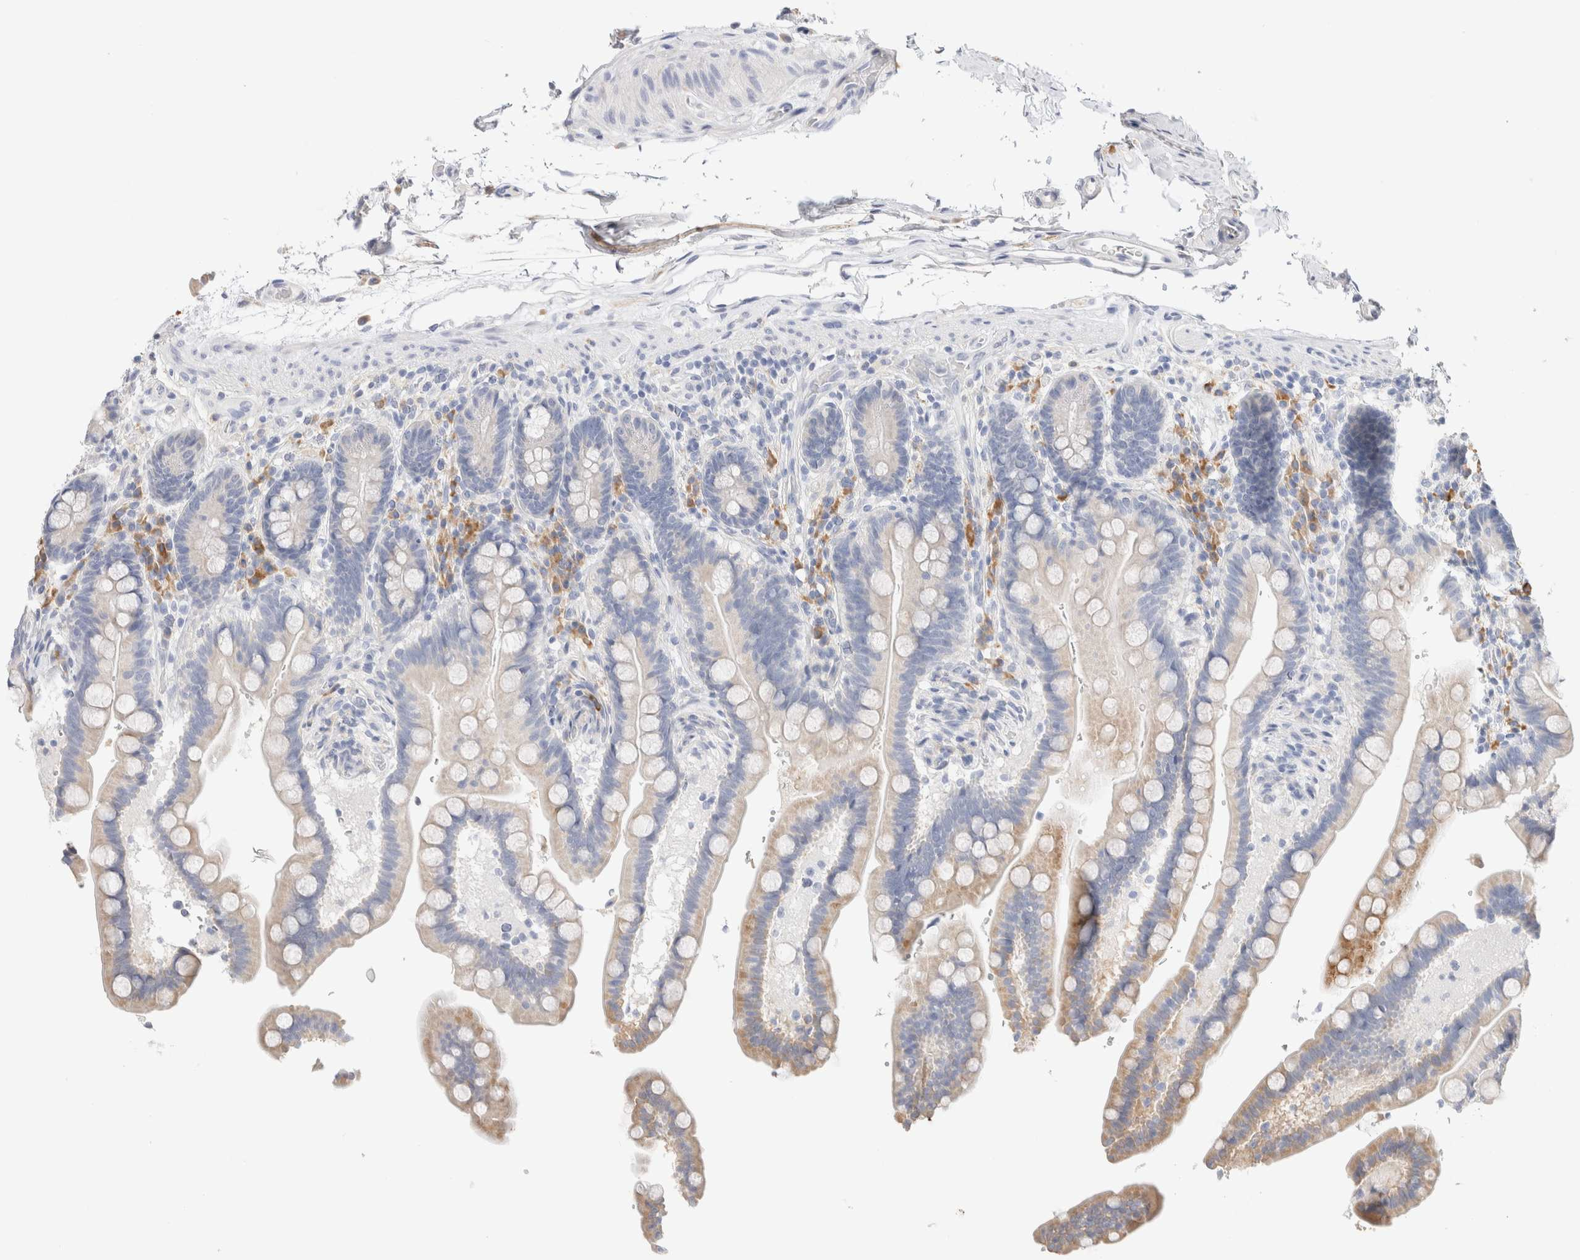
{"staining": {"intensity": "negative", "quantity": "none", "location": "none"}, "tissue": "colon", "cell_type": "Endothelial cells", "image_type": "normal", "snomed": [{"axis": "morphology", "description": "Normal tissue, NOS"}, {"axis": "topography", "description": "Smooth muscle"}, {"axis": "topography", "description": "Colon"}], "caption": "IHC image of unremarkable colon: human colon stained with DAB (3,3'-diaminobenzidine) exhibits no significant protein expression in endothelial cells. (DAB (3,3'-diaminobenzidine) IHC, high magnification).", "gene": "GADD45G", "patient": {"sex": "male", "age": 73}}